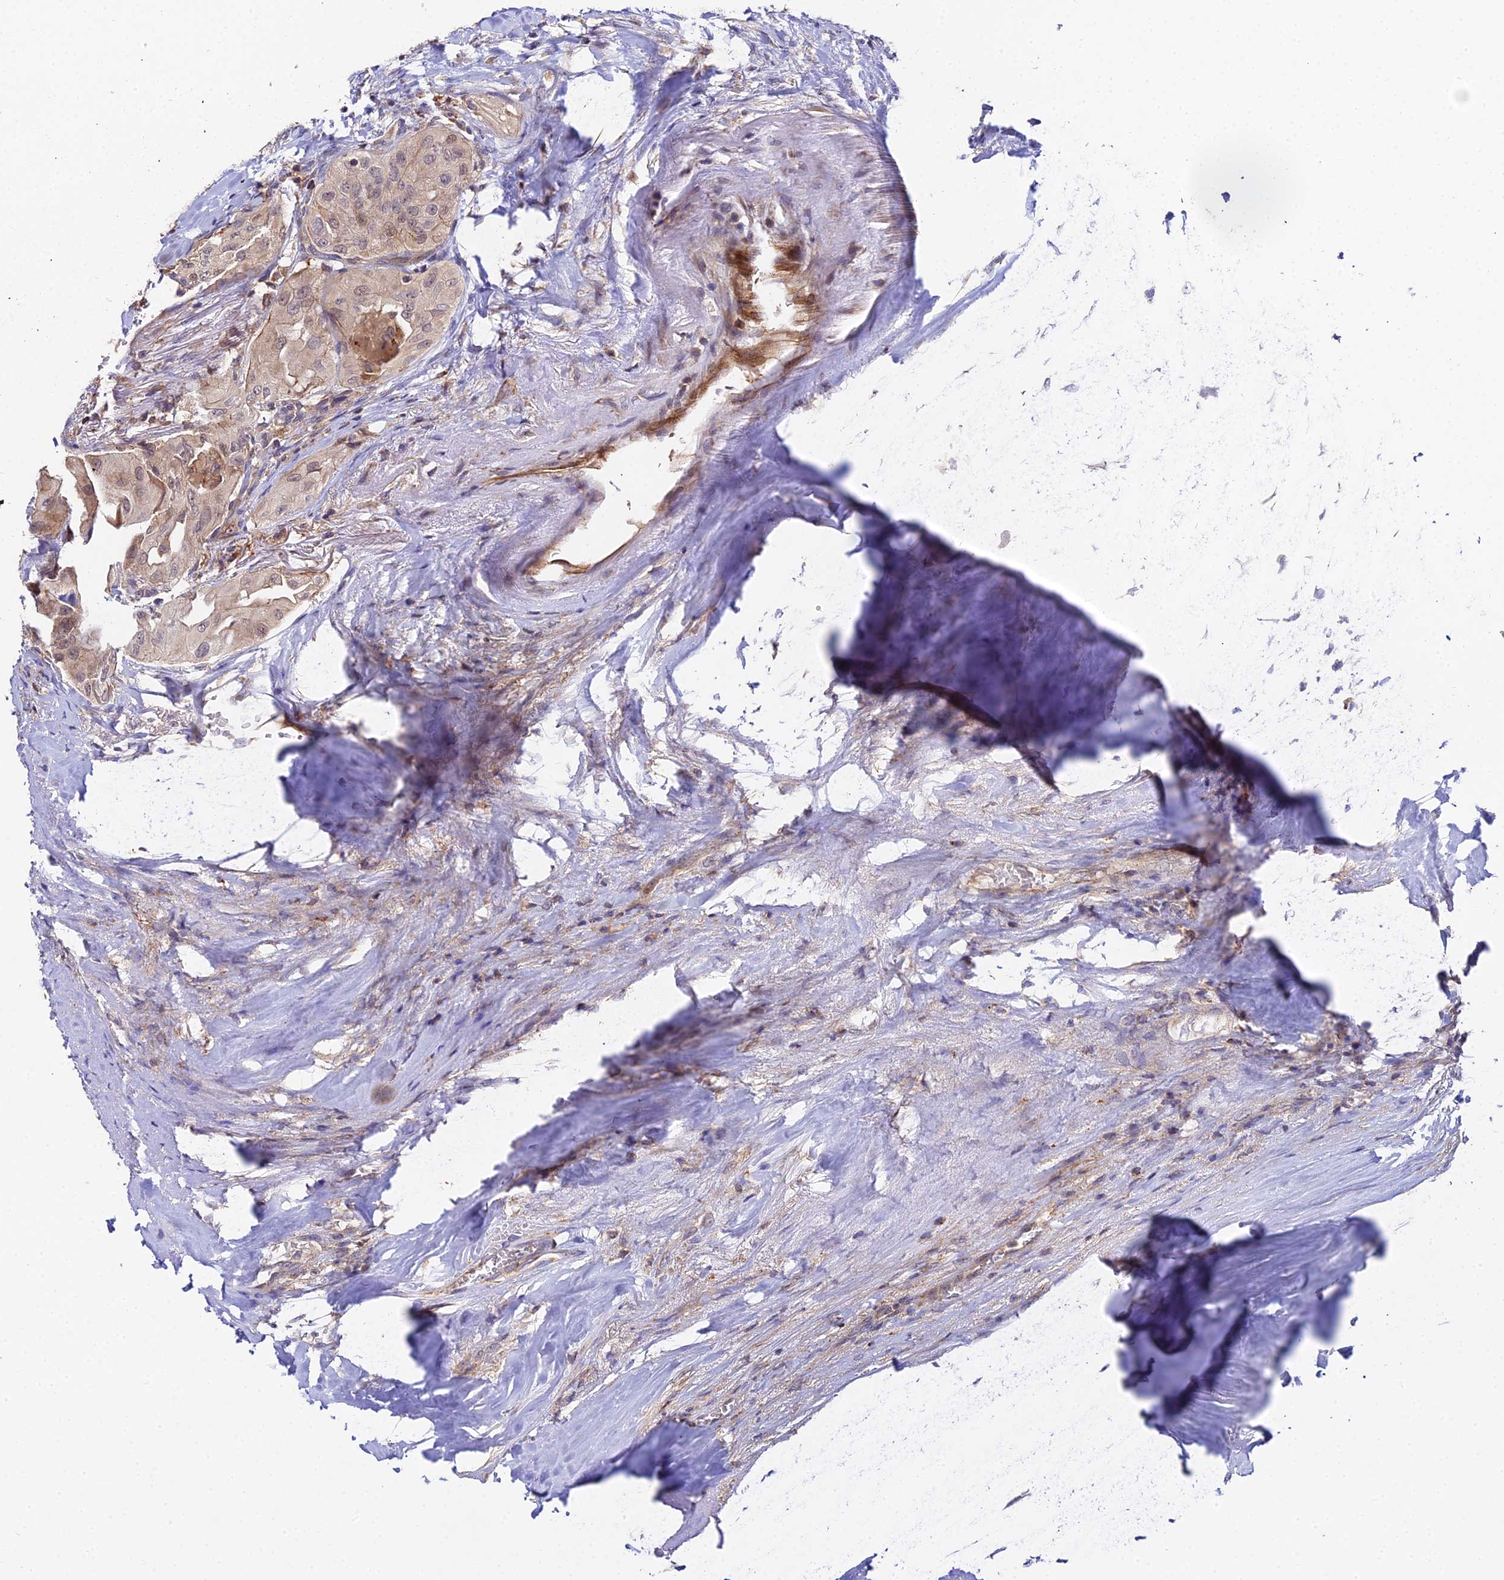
{"staining": {"intensity": "weak", "quantity": ">75%", "location": "cytoplasmic/membranous,nuclear"}, "tissue": "thyroid cancer", "cell_type": "Tumor cells", "image_type": "cancer", "snomed": [{"axis": "morphology", "description": "Papillary adenocarcinoma, NOS"}, {"axis": "topography", "description": "Thyroid gland"}], "caption": "Tumor cells show low levels of weak cytoplasmic/membranous and nuclear positivity in about >75% of cells in human thyroid cancer (papillary adenocarcinoma). (DAB (3,3'-diaminobenzidine) IHC, brown staining for protein, blue staining for nuclei).", "gene": "ZBED8", "patient": {"sex": "female", "age": 59}}